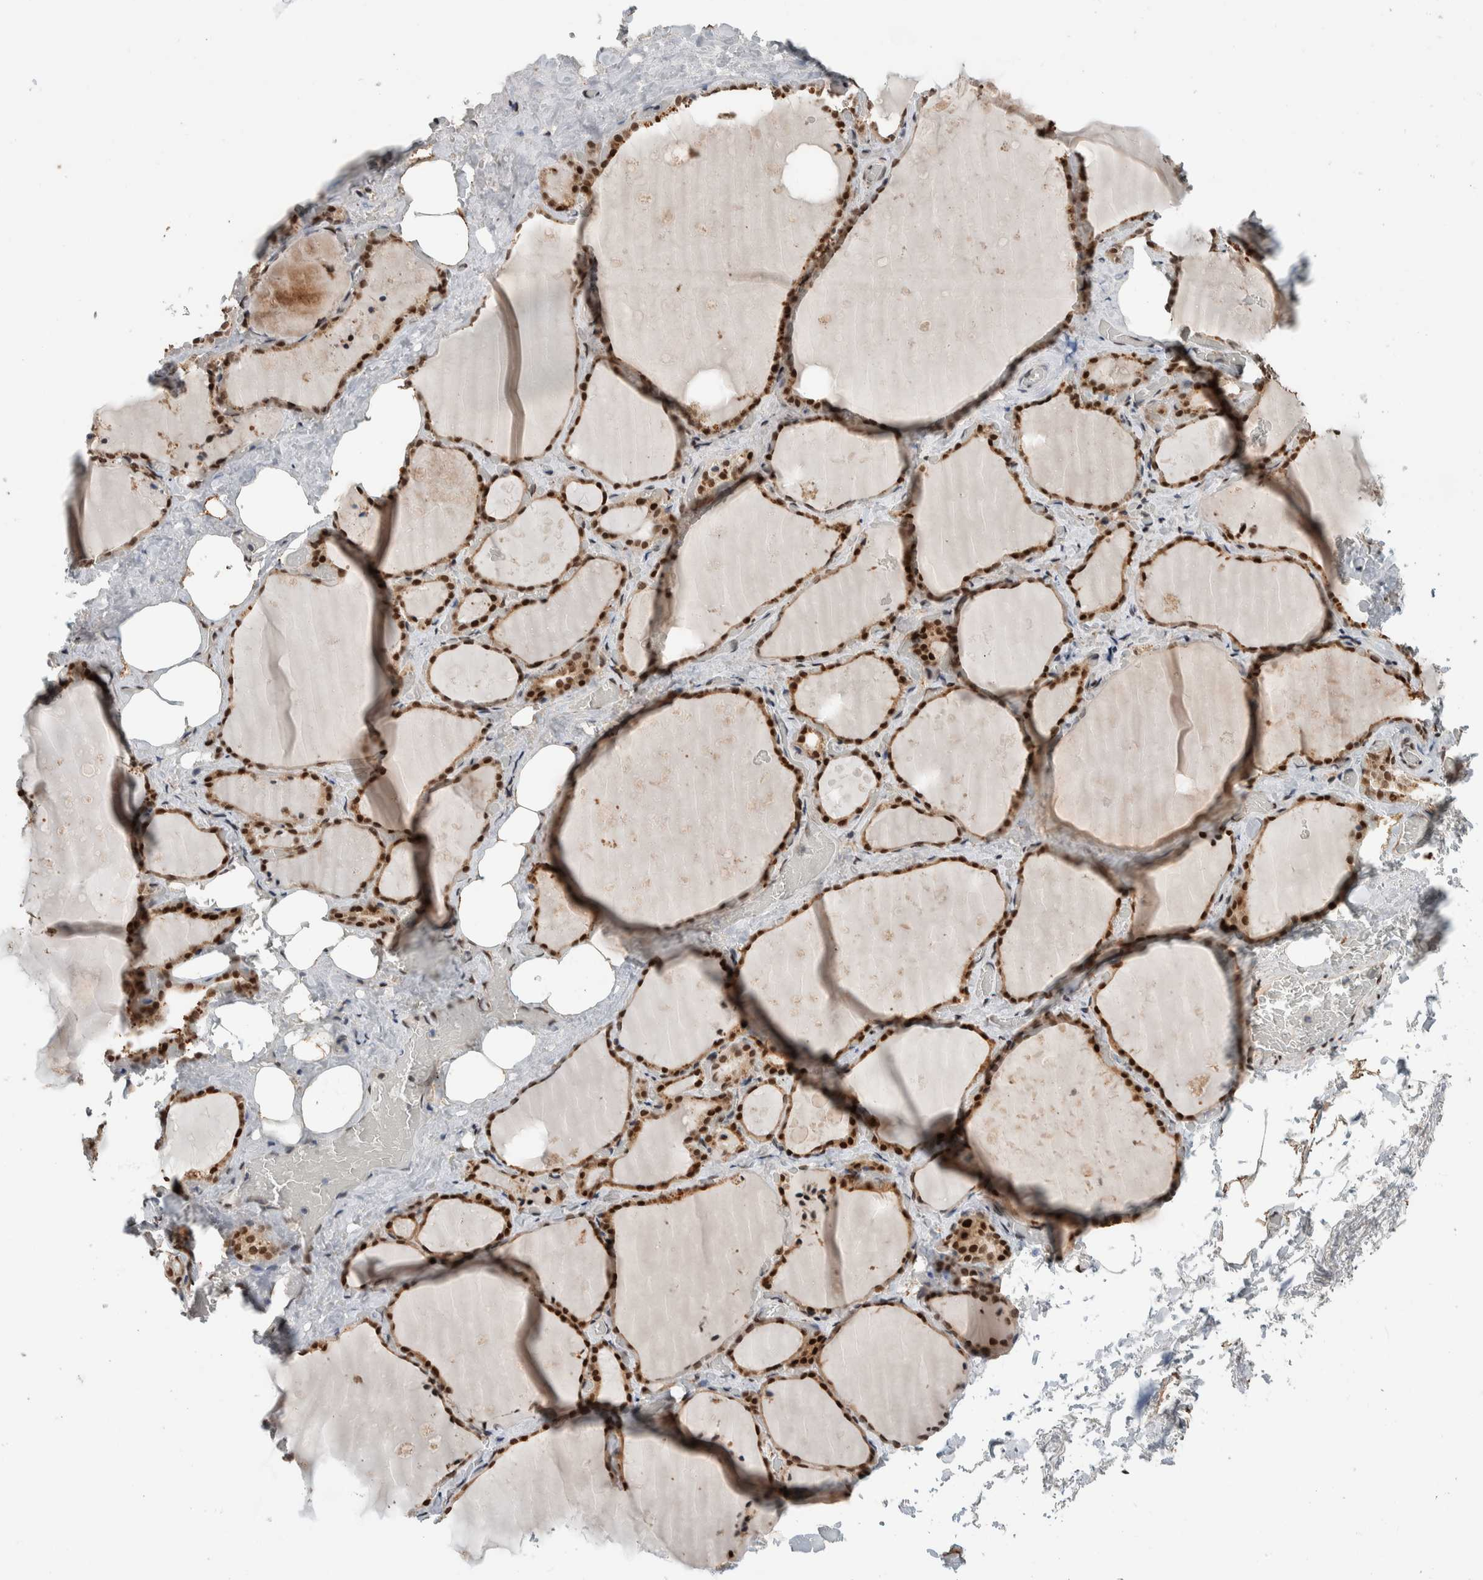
{"staining": {"intensity": "strong", "quantity": "25%-75%", "location": "cytoplasmic/membranous,nuclear"}, "tissue": "thyroid gland", "cell_type": "Glandular cells", "image_type": "normal", "snomed": [{"axis": "morphology", "description": "Normal tissue, NOS"}, {"axis": "topography", "description": "Thyroid gland"}], "caption": "Protein expression analysis of normal thyroid gland shows strong cytoplasmic/membranous,nuclear positivity in about 25%-75% of glandular cells.", "gene": "TNRC18", "patient": {"sex": "male", "age": 61}}